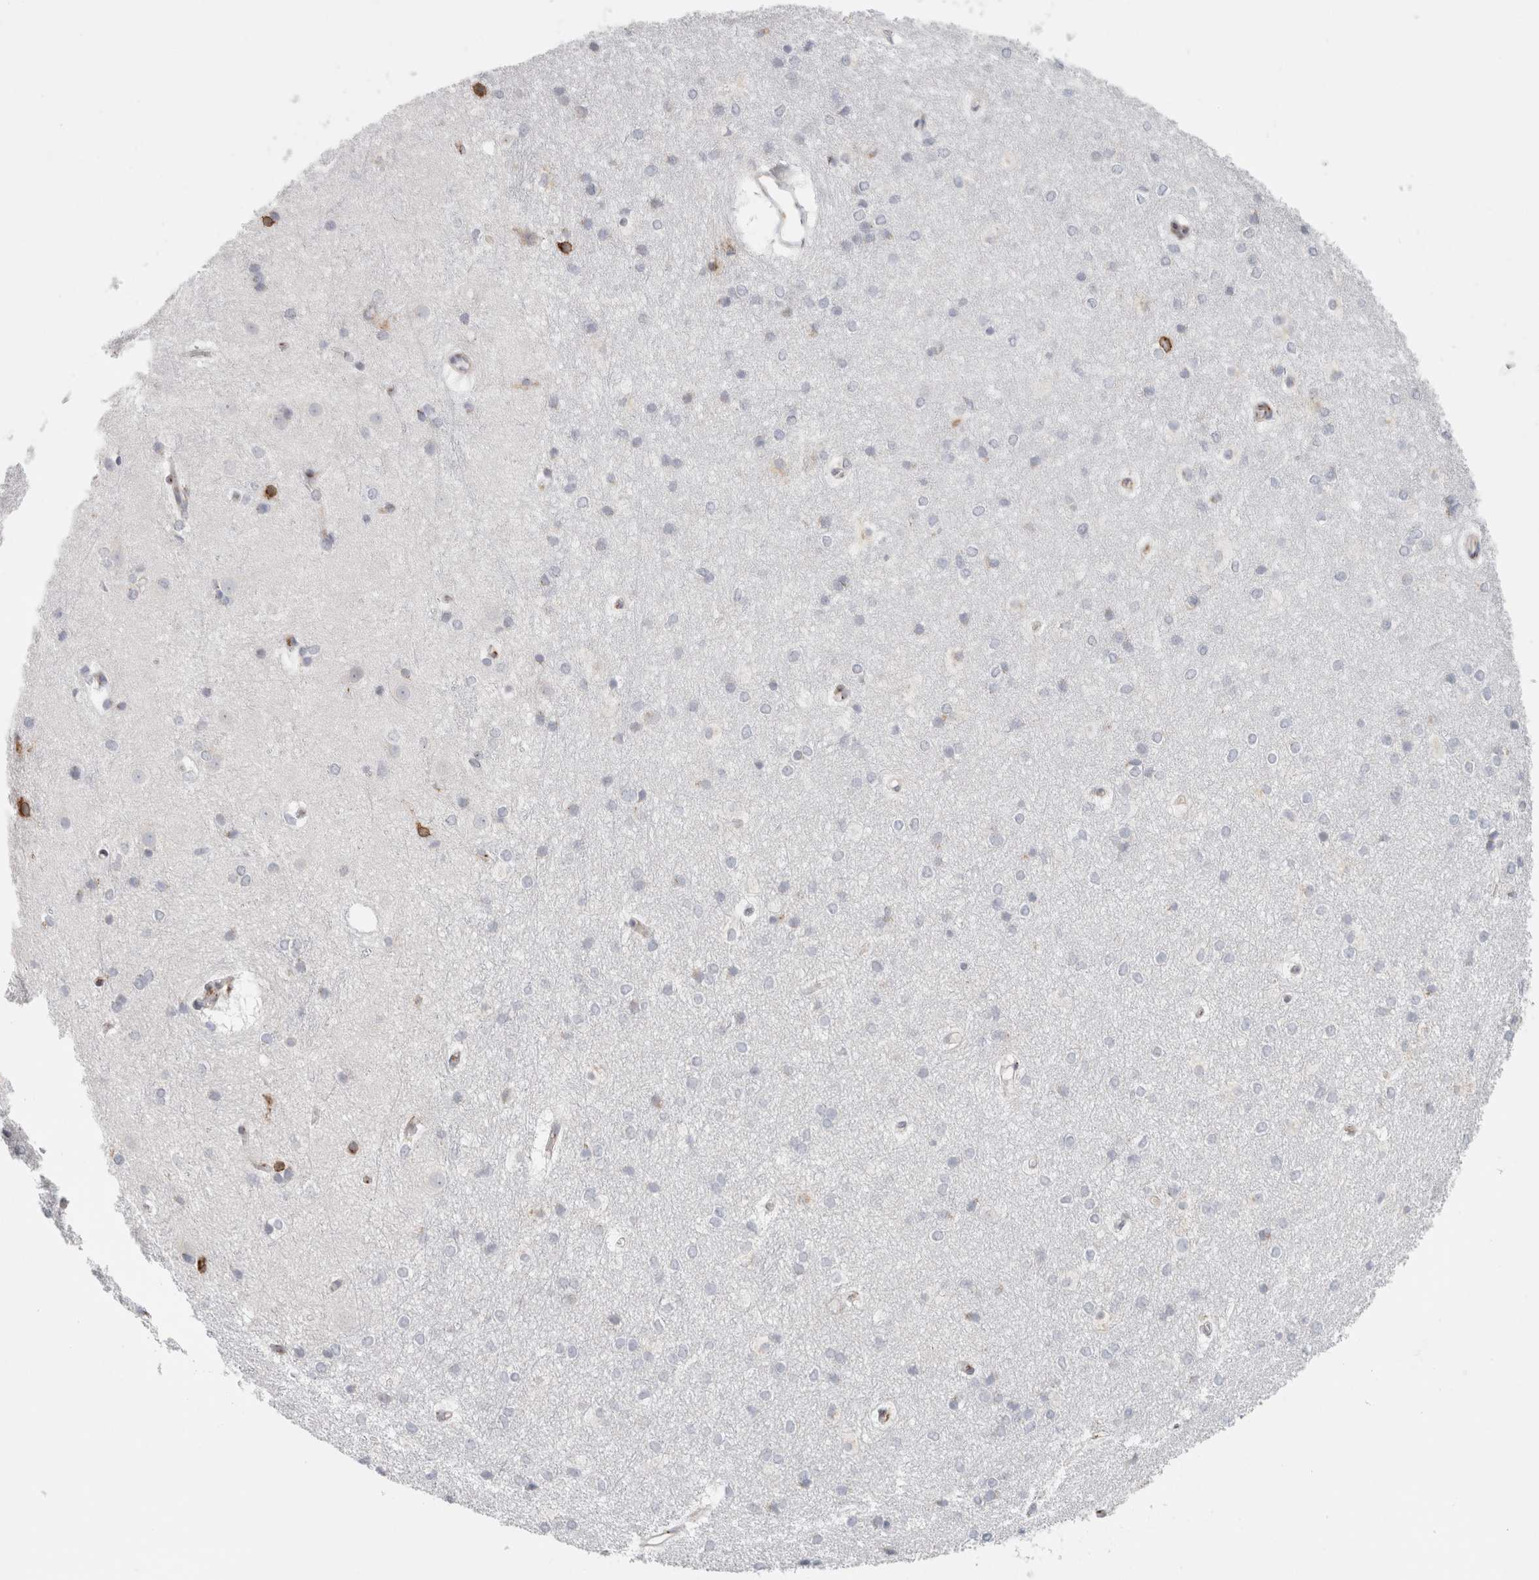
{"staining": {"intensity": "moderate", "quantity": "<25%", "location": "cytoplasmic/membranous"}, "tissue": "caudate", "cell_type": "Glial cells", "image_type": "normal", "snomed": [{"axis": "morphology", "description": "Normal tissue, NOS"}, {"axis": "topography", "description": "Lateral ventricle wall"}], "caption": "The micrograph displays immunohistochemical staining of unremarkable caudate. There is moderate cytoplasmic/membranous positivity is identified in about <25% of glial cells.", "gene": "MCFD2", "patient": {"sex": "female", "age": 19}}